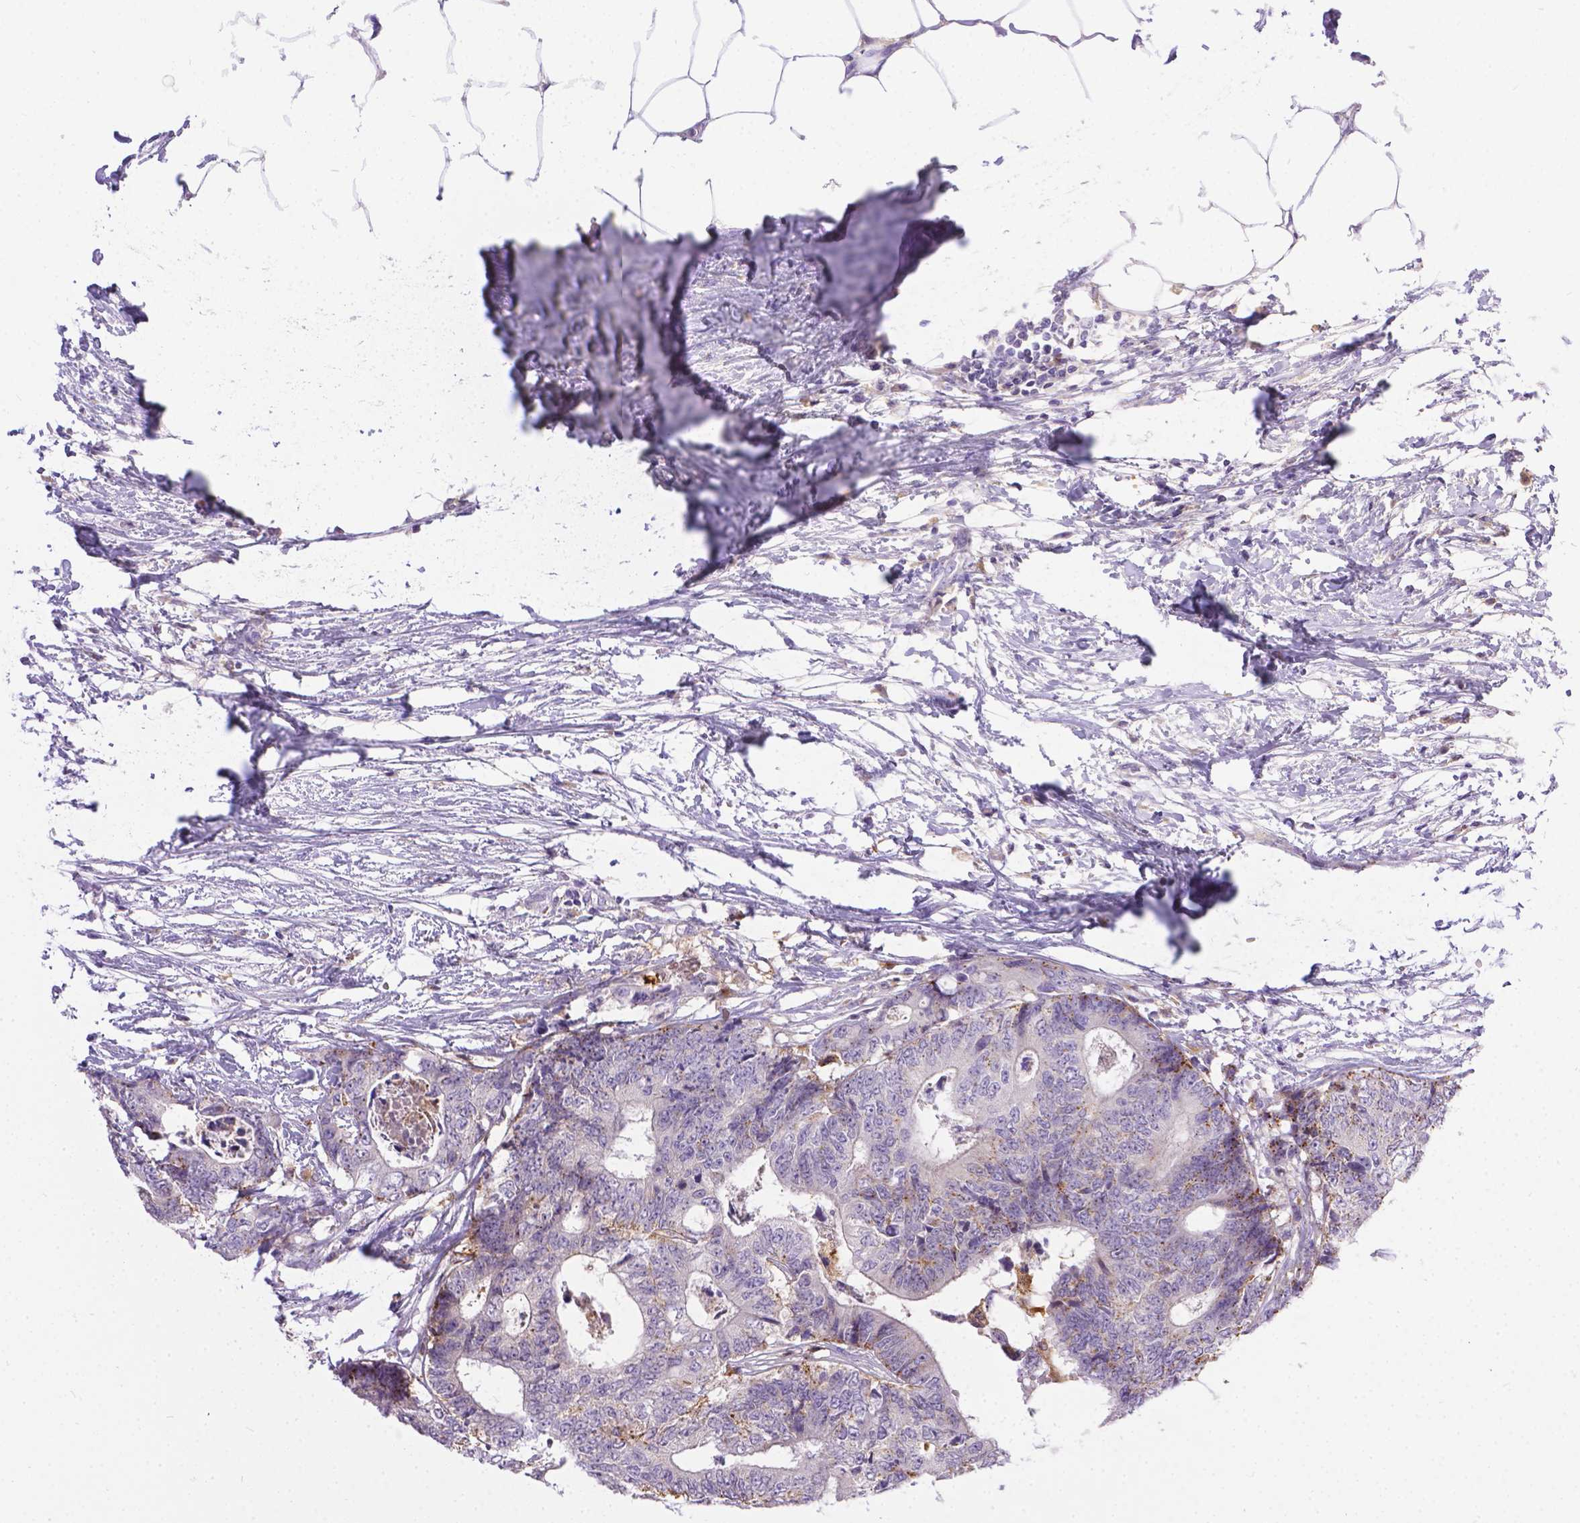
{"staining": {"intensity": "moderate", "quantity": "<25%", "location": "cytoplasmic/membranous"}, "tissue": "colorectal cancer", "cell_type": "Tumor cells", "image_type": "cancer", "snomed": [{"axis": "morphology", "description": "Adenocarcinoma, NOS"}, {"axis": "topography", "description": "Colon"}], "caption": "A brown stain labels moderate cytoplasmic/membranous expression of a protein in human colorectal cancer (adenocarcinoma) tumor cells. The staining is performed using DAB (3,3'-diaminobenzidine) brown chromogen to label protein expression. The nuclei are counter-stained blue using hematoxylin.", "gene": "TM4SF18", "patient": {"sex": "female", "age": 48}}